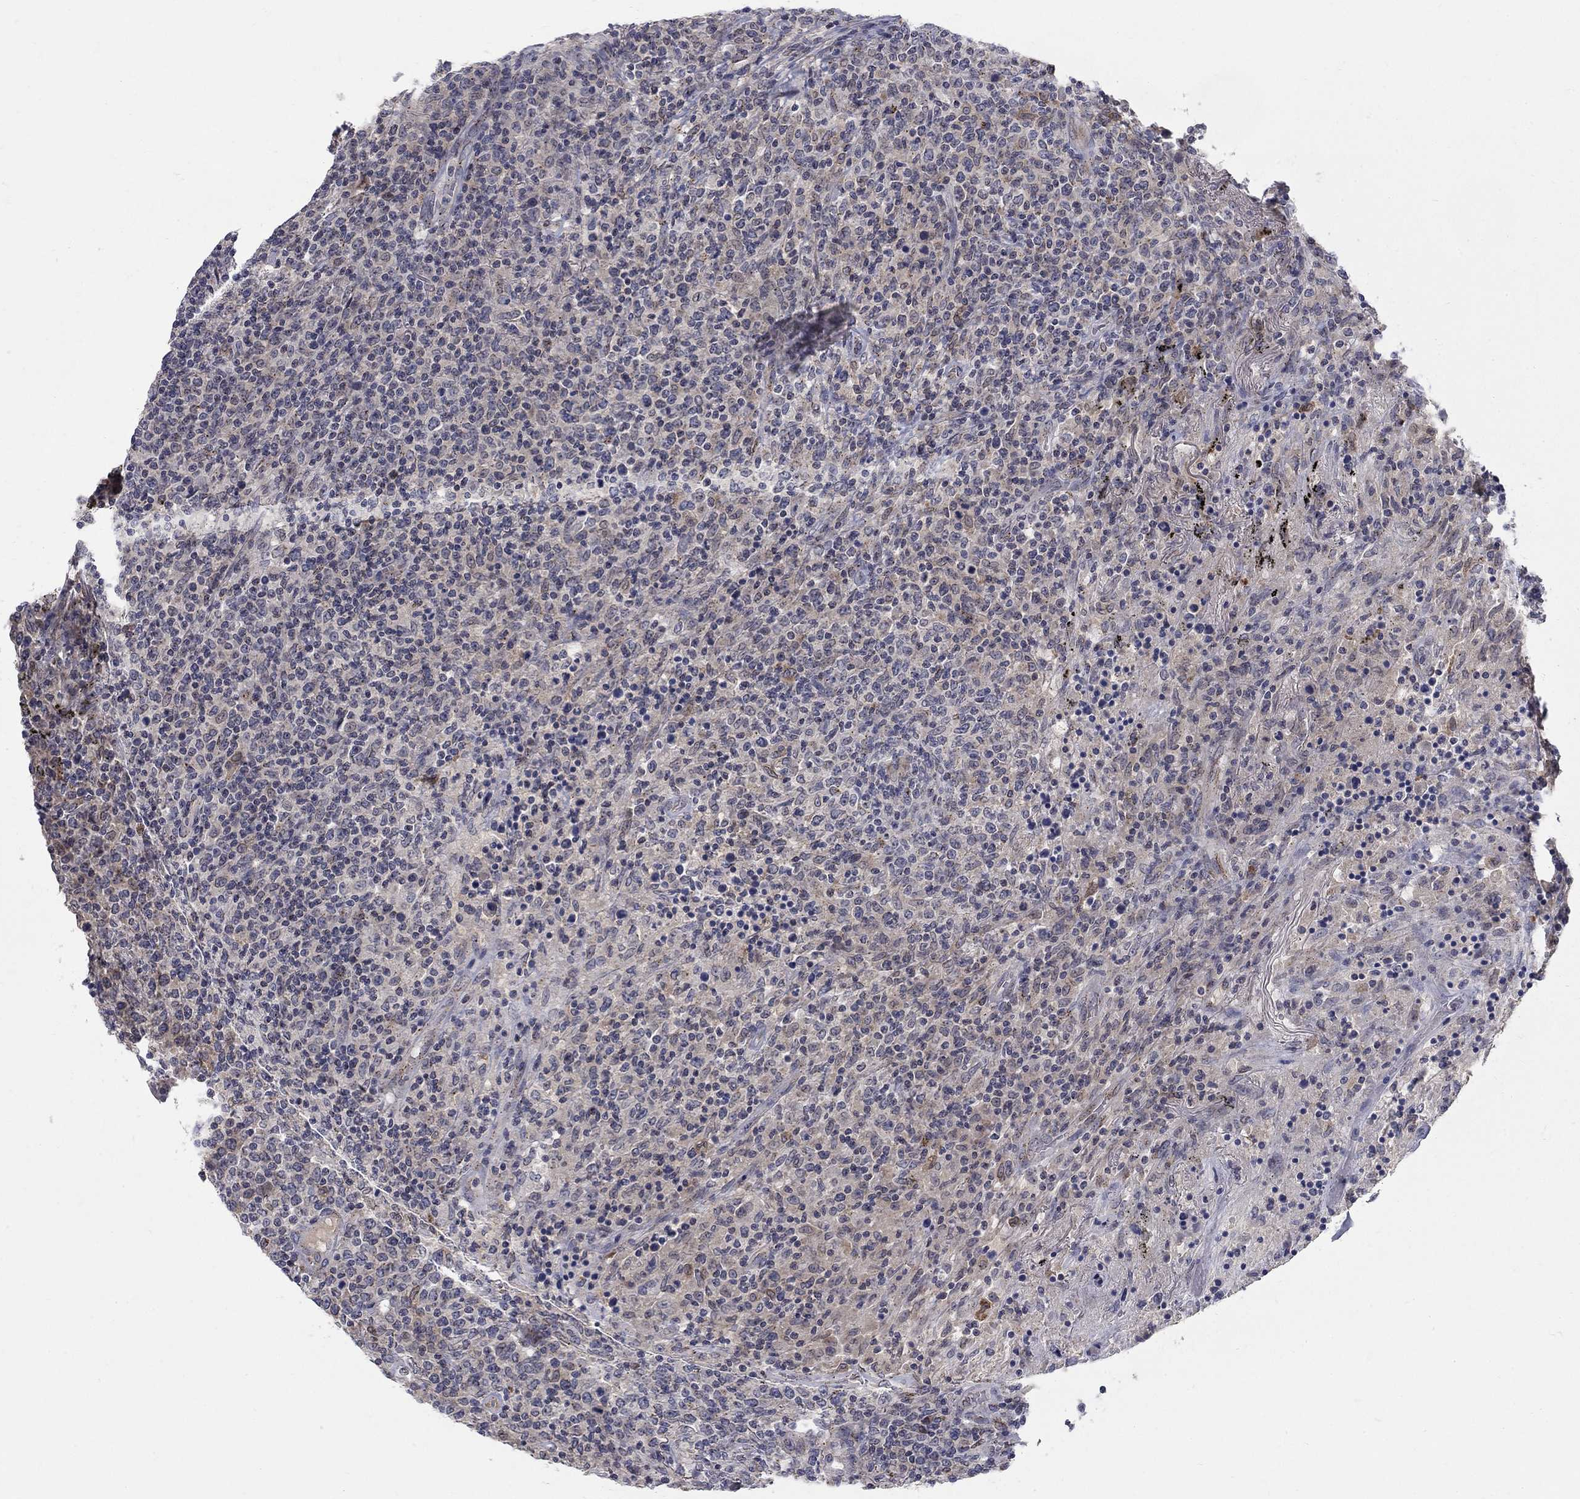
{"staining": {"intensity": "negative", "quantity": "none", "location": "none"}, "tissue": "lymphoma", "cell_type": "Tumor cells", "image_type": "cancer", "snomed": [{"axis": "morphology", "description": "Malignant lymphoma, non-Hodgkin's type, High grade"}, {"axis": "topography", "description": "Lung"}], "caption": "IHC of lymphoma displays no positivity in tumor cells. (DAB immunohistochemistry, high magnification).", "gene": "PANK3", "patient": {"sex": "male", "age": 79}}